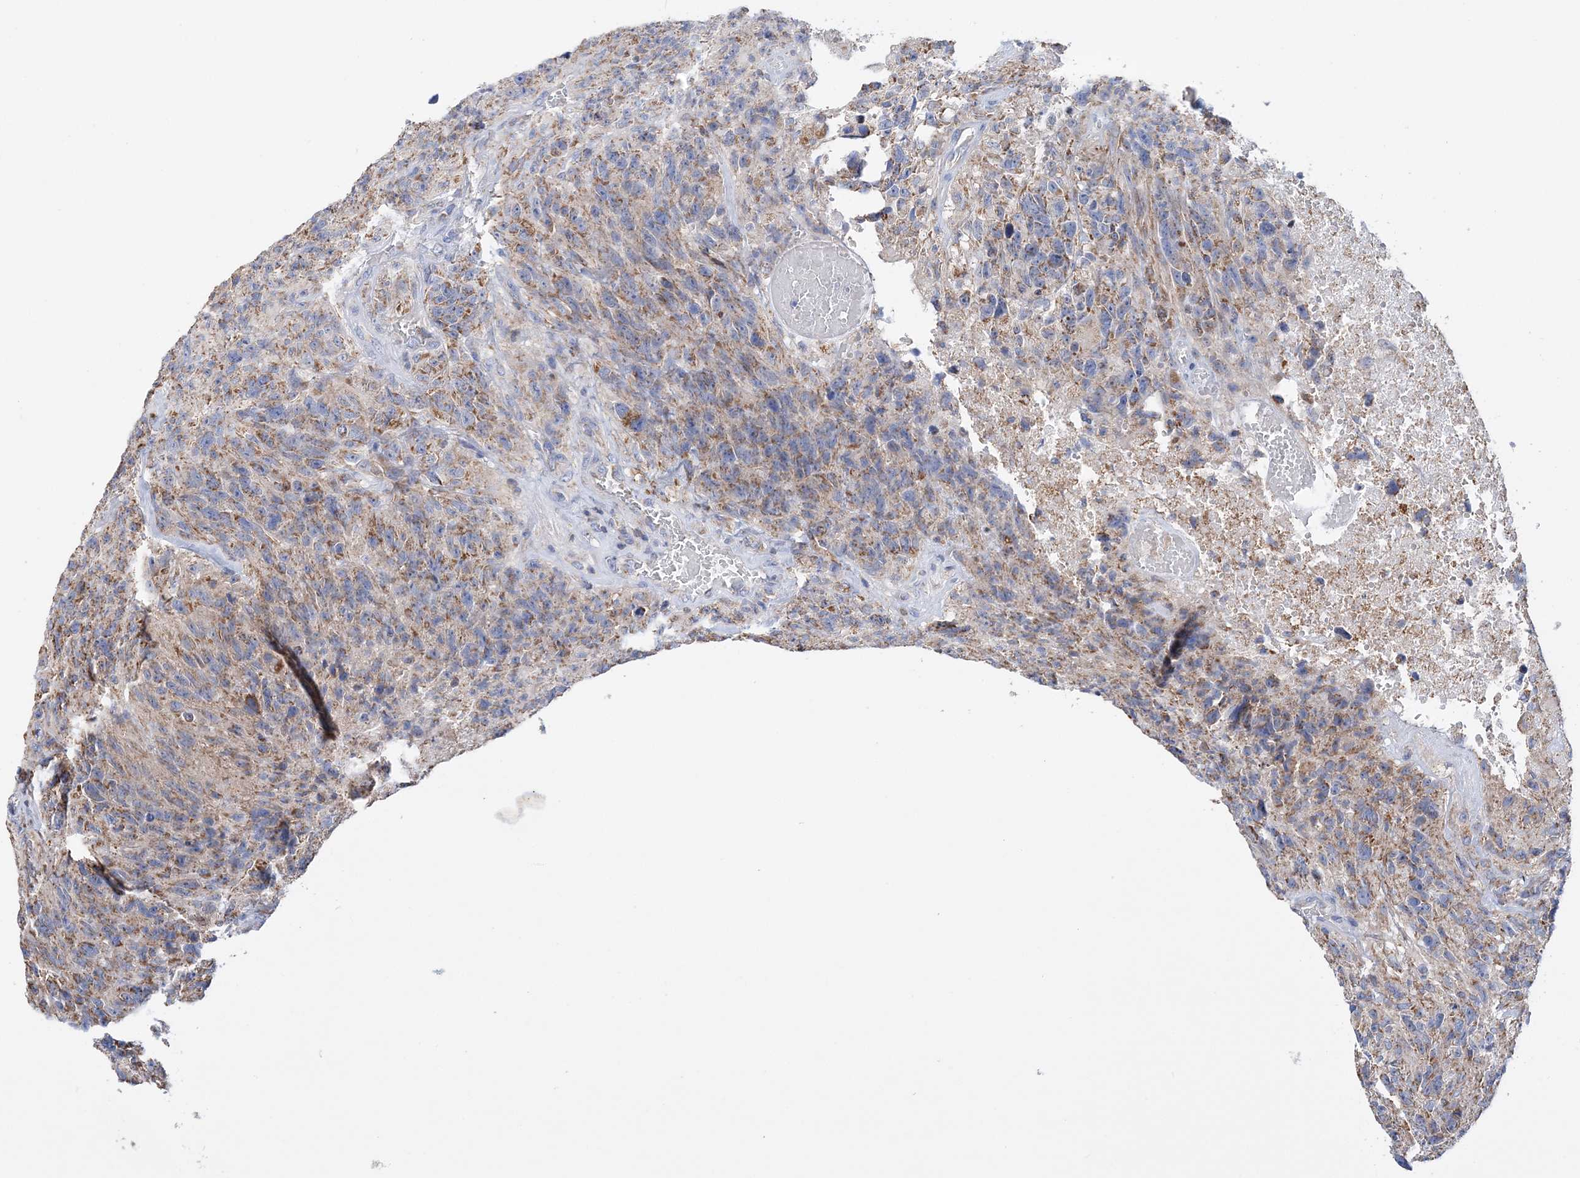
{"staining": {"intensity": "weak", "quantity": "25%-75%", "location": "cytoplasmic/membranous"}, "tissue": "glioma", "cell_type": "Tumor cells", "image_type": "cancer", "snomed": [{"axis": "morphology", "description": "Glioma, malignant, High grade"}, {"axis": "topography", "description": "Brain"}], "caption": "Brown immunohistochemical staining in malignant glioma (high-grade) demonstrates weak cytoplasmic/membranous expression in approximately 25%-75% of tumor cells.", "gene": "TTC32", "patient": {"sex": "male", "age": 69}}